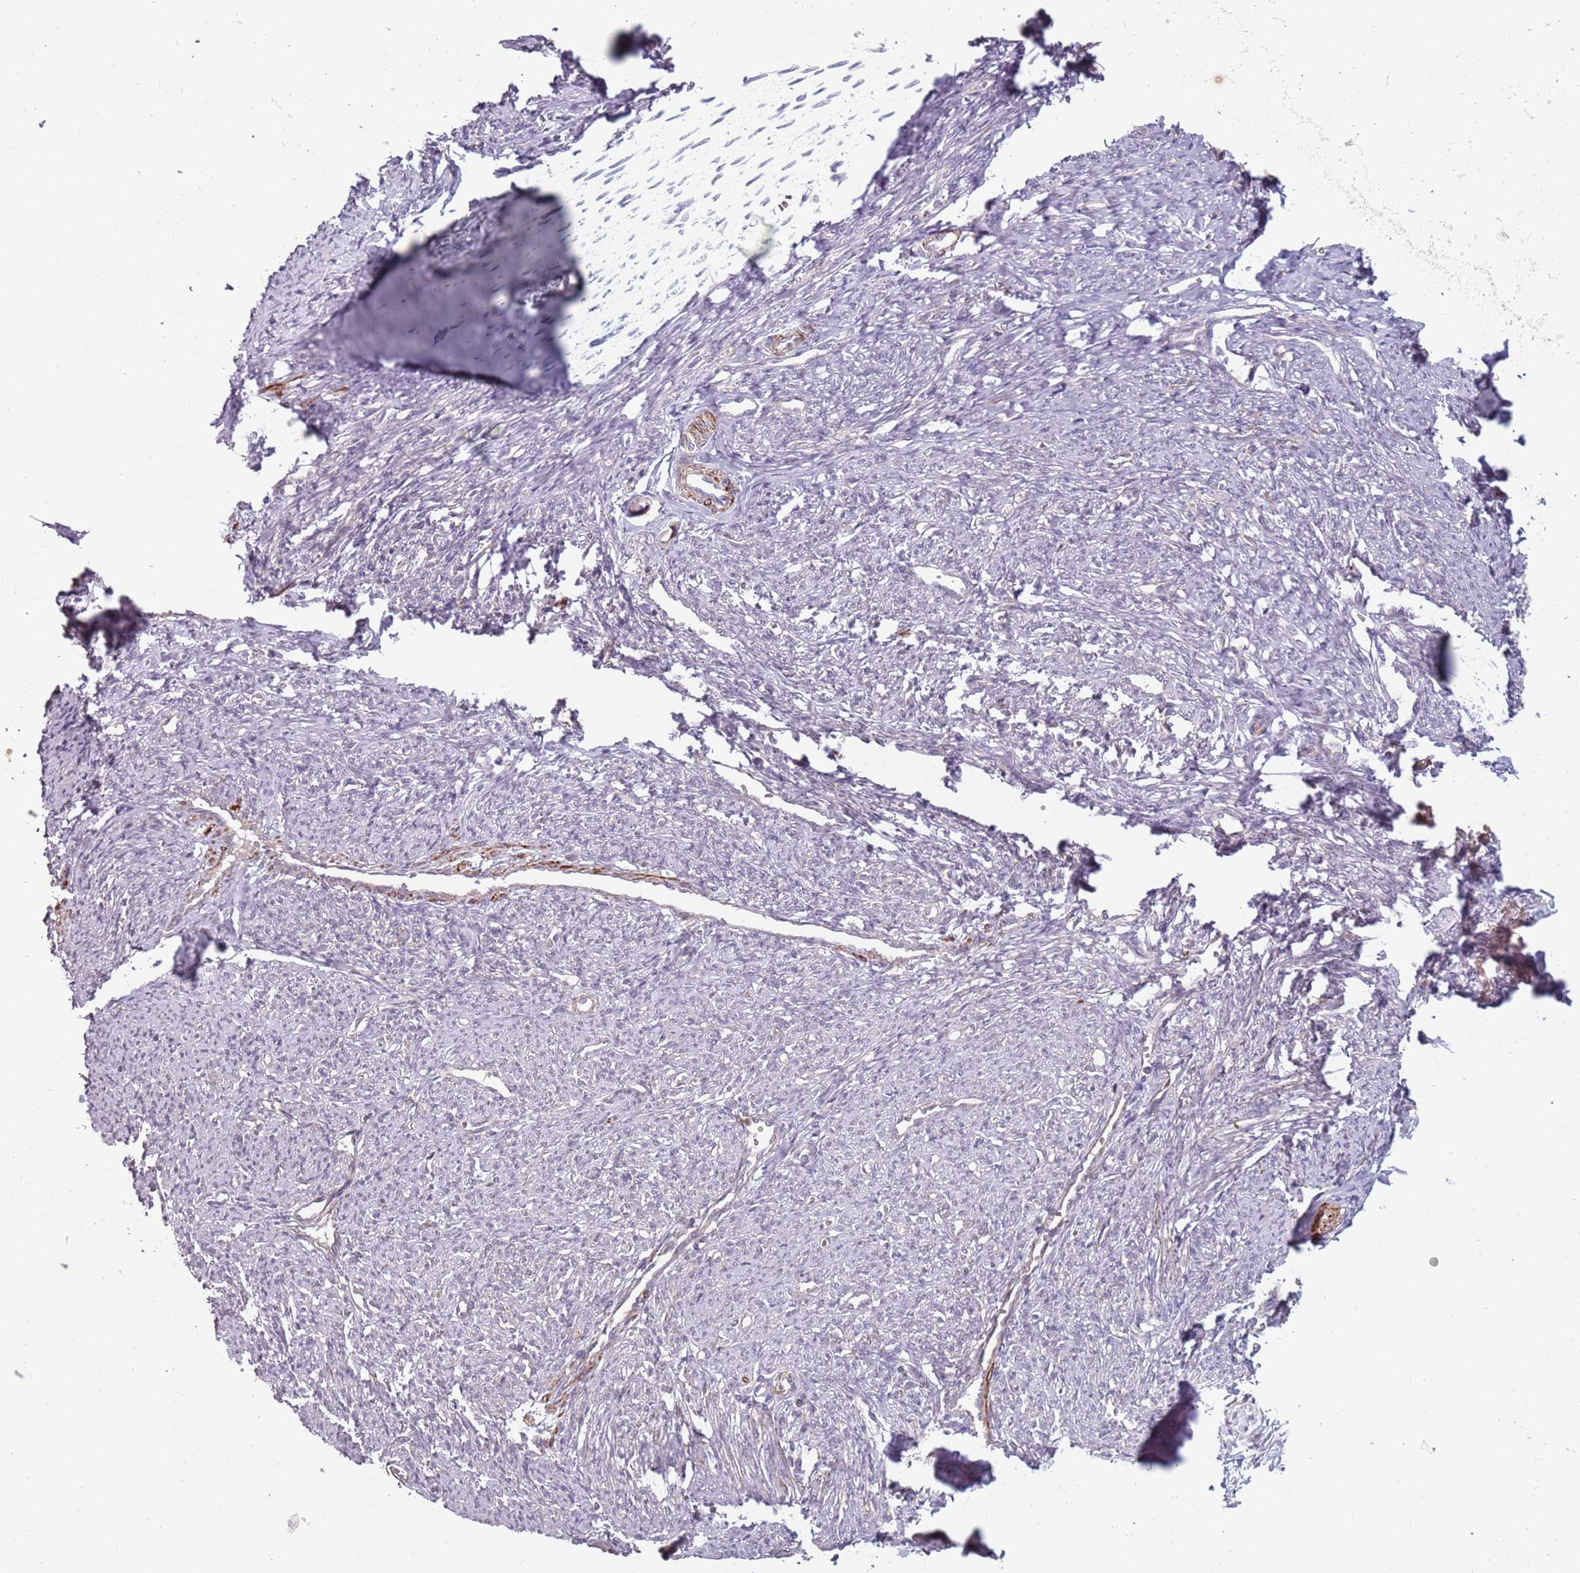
{"staining": {"intensity": "moderate", "quantity": "25%-75%", "location": "cytoplasmic/membranous"}, "tissue": "smooth muscle", "cell_type": "Smooth muscle cells", "image_type": "normal", "snomed": [{"axis": "morphology", "description": "Normal tissue, NOS"}, {"axis": "topography", "description": "Smooth muscle"}, {"axis": "topography", "description": "Uterus"}], "caption": "The histopathology image displays immunohistochemical staining of unremarkable smooth muscle. There is moderate cytoplasmic/membranous expression is seen in approximately 25%-75% of smooth muscle cells.", "gene": "PLD6", "patient": {"sex": "female", "age": 59}}